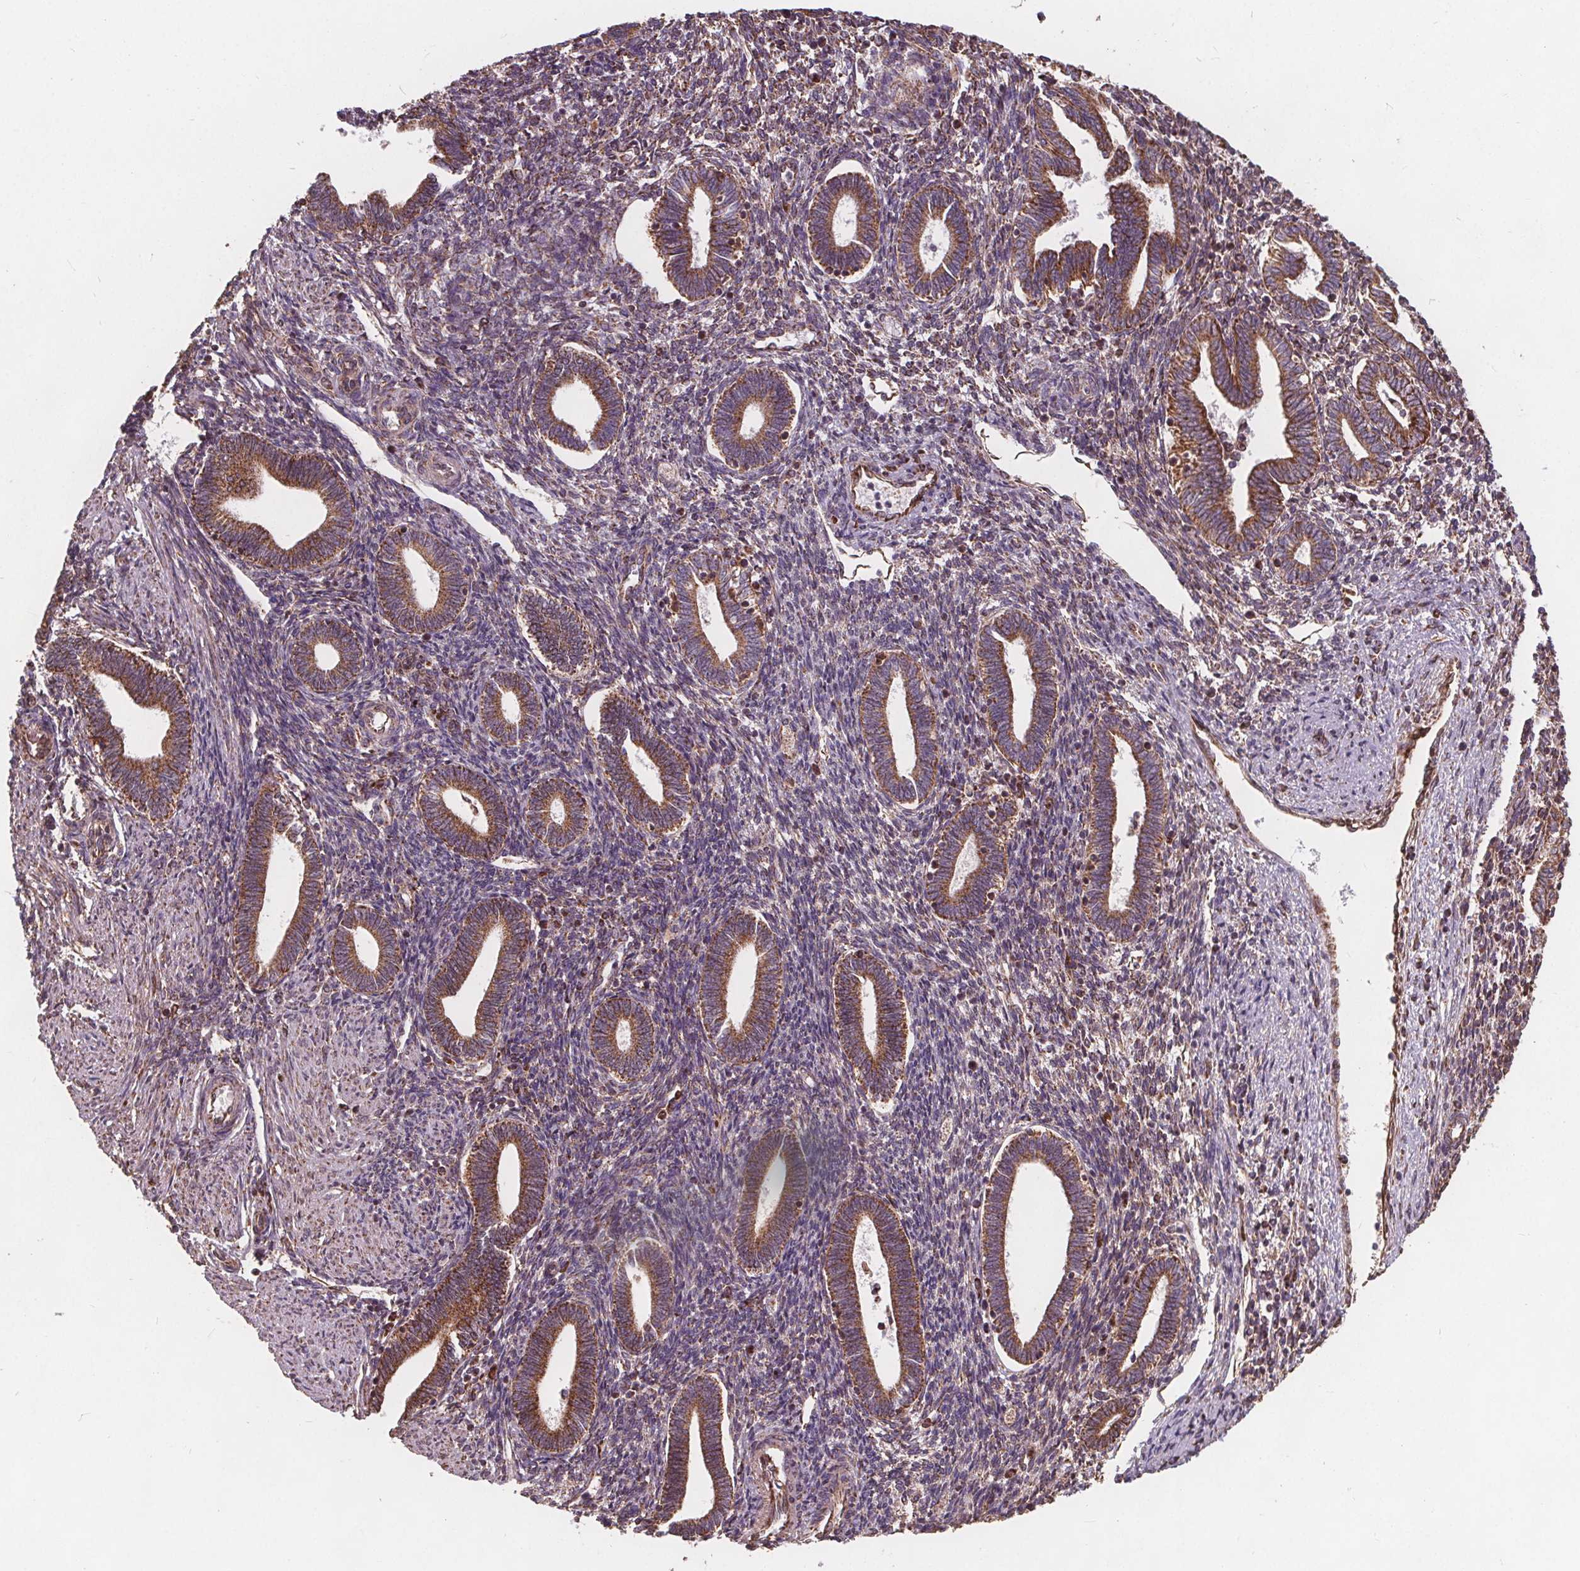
{"staining": {"intensity": "moderate", "quantity": "<25%", "location": "cytoplasmic/membranous"}, "tissue": "endometrium", "cell_type": "Cells in endometrial stroma", "image_type": "normal", "snomed": [{"axis": "morphology", "description": "Normal tissue, NOS"}, {"axis": "topography", "description": "Endometrium"}], "caption": "Cells in endometrial stroma display low levels of moderate cytoplasmic/membranous expression in approximately <25% of cells in normal endometrium.", "gene": "PLSCR3", "patient": {"sex": "female", "age": 42}}